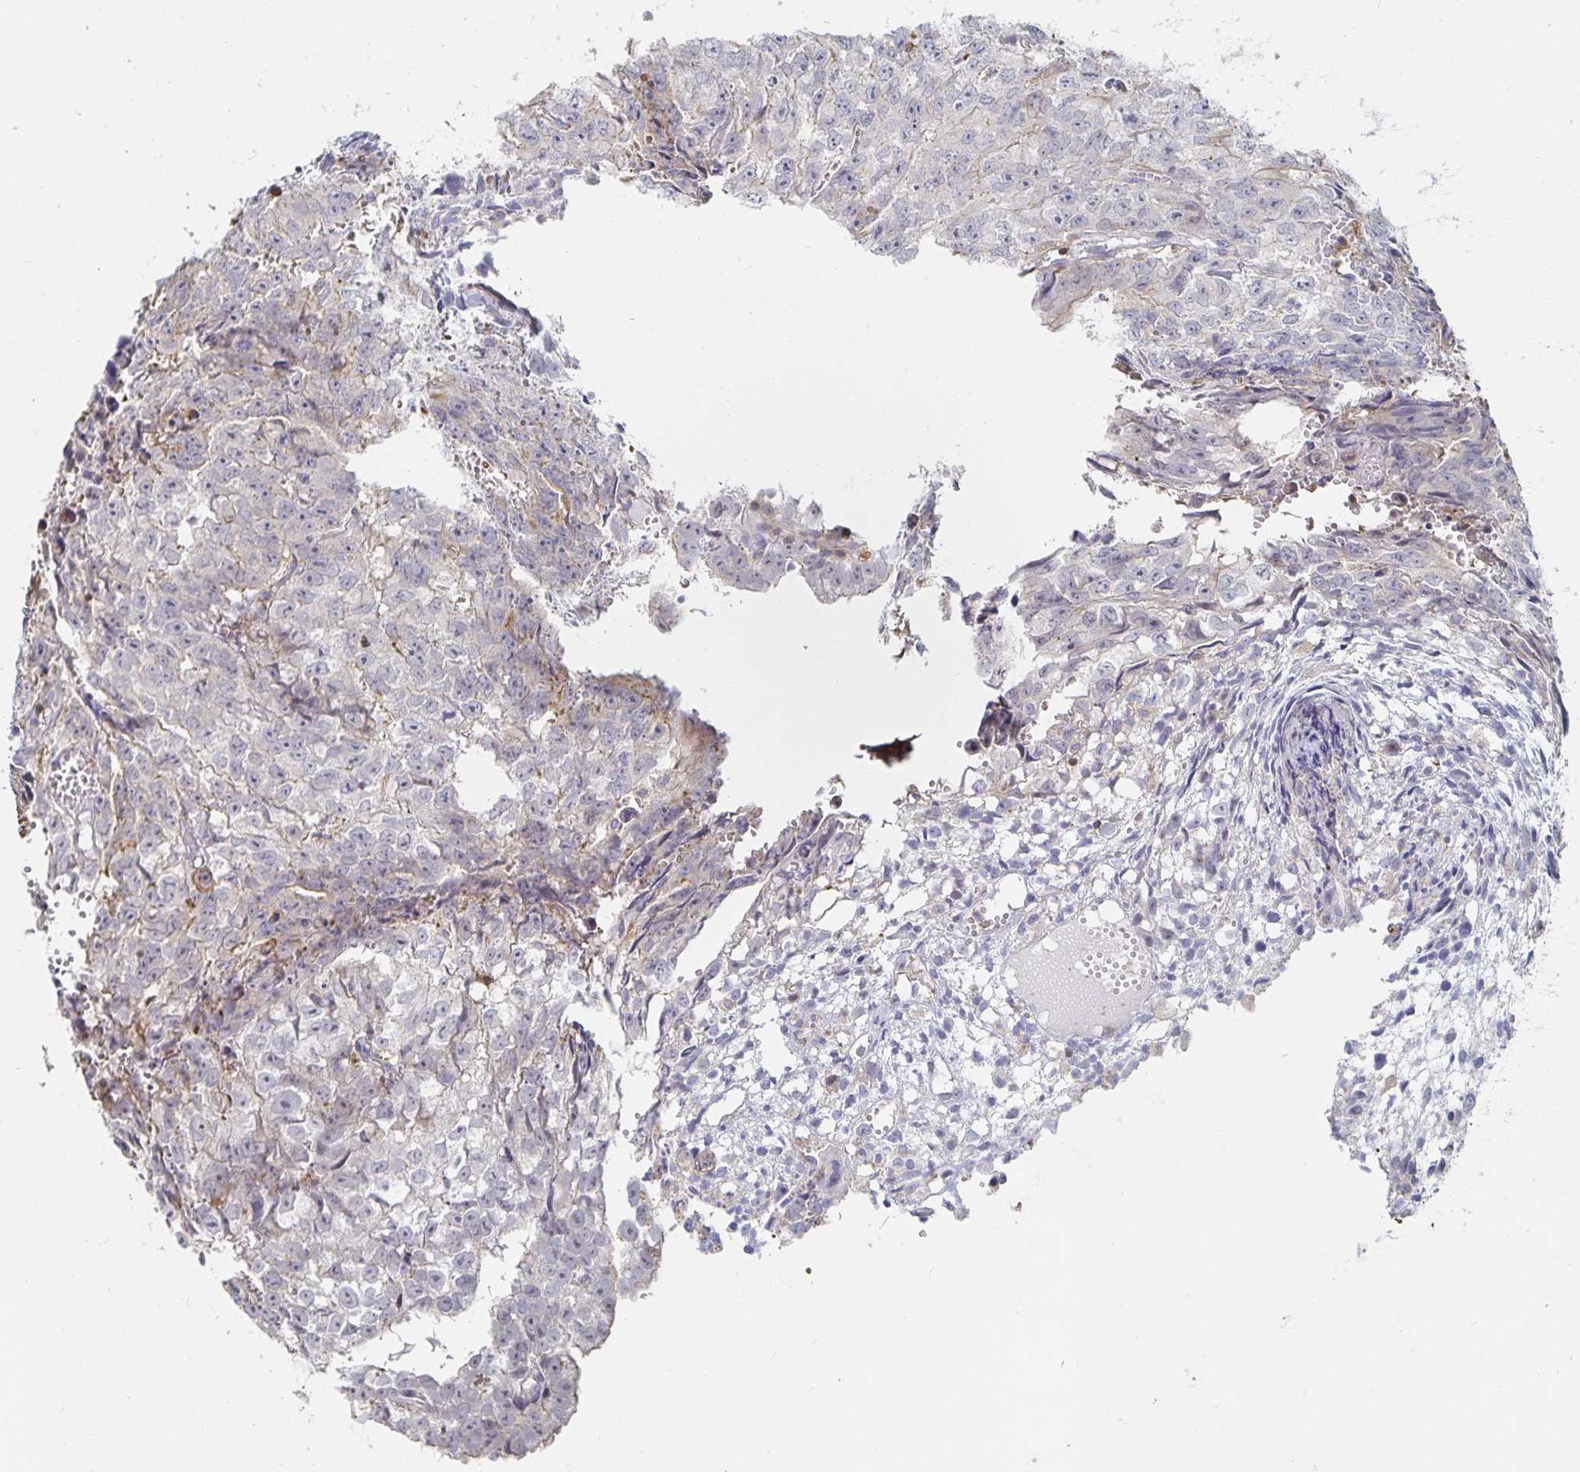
{"staining": {"intensity": "weak", "quantity": "<25%", "location": "cytoplasmic/membranous"}, "tissue": "testis cancer", "cell_type": "Tumor cells", "image_type": "cancer", "snomed": [{"axis": "morphology", "description": "Carcinoma, Embryonal, NOS"}, {"axis": "morphology", "description": "Teratoma, malignant, NOS"}, {"axis": "topography", "description": "Testis"}], "caption": "This is a micrograph of immunohistochemistry (IHC) staining of testis cancer (embryonal carcinoma), which shows no staining in tumor cells.", "gene": "PIK3CD", "patient": {"sex": "male", "age": 24}}